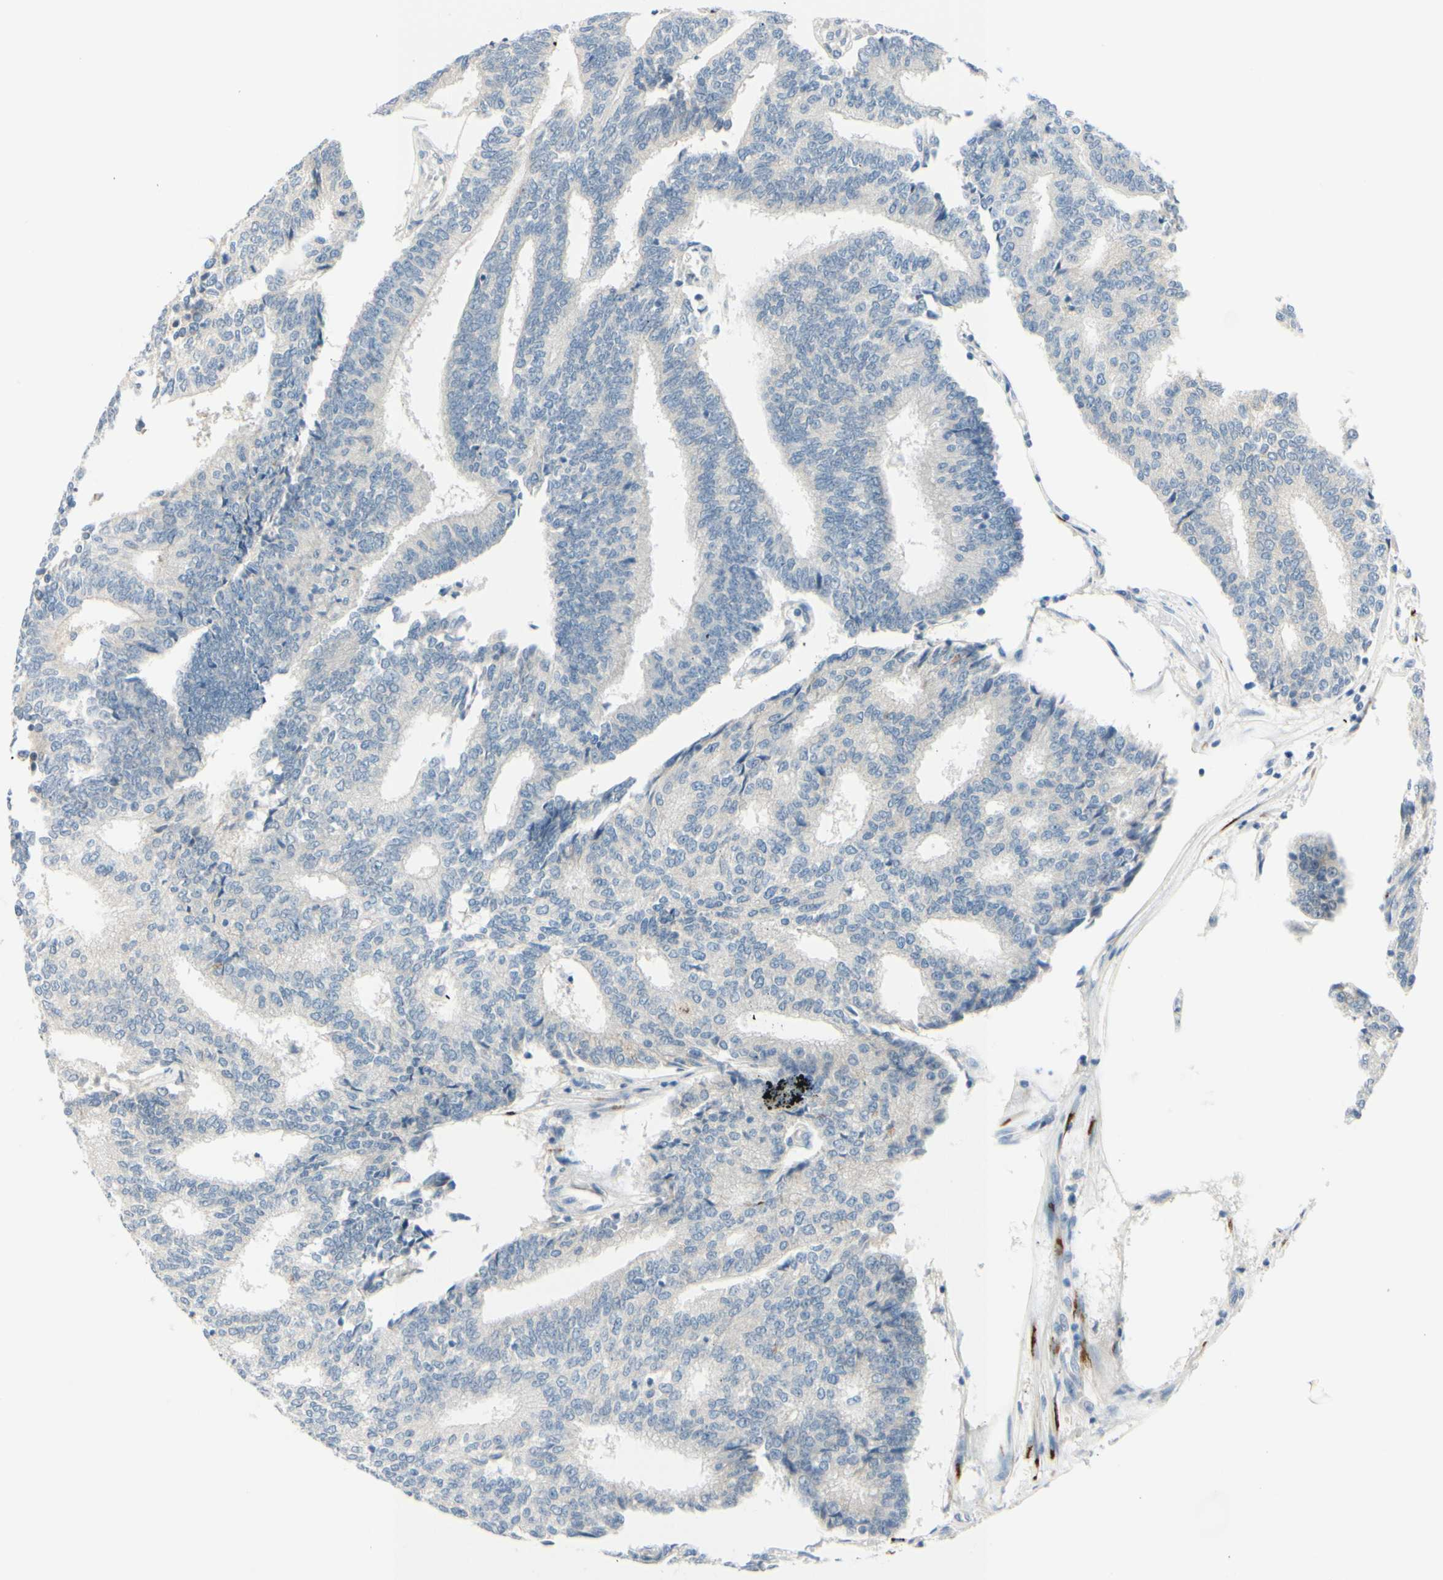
{"staining": {"intensity": "negative", "quantity": "none", "location": "none"}, "tissue": "prostate cancer", "cell_type": "Tumor cells", "image_type": "cancer", "snomed": [{"axis": "morphology", "description": "Adenocarcinoma, High grade"}, {"axis": "topography", "description": "Prostate"}], "caption": "Histopathology image shows no significant protein positivity in tumor cells of prostate high-grade adenocarcinoma. The staining is performed using DAB brown chromogen with nuclei counter-stained in using hematoxylin.", "gene": "GALNT5", "patient": {"sex": "male", "age": 55}}